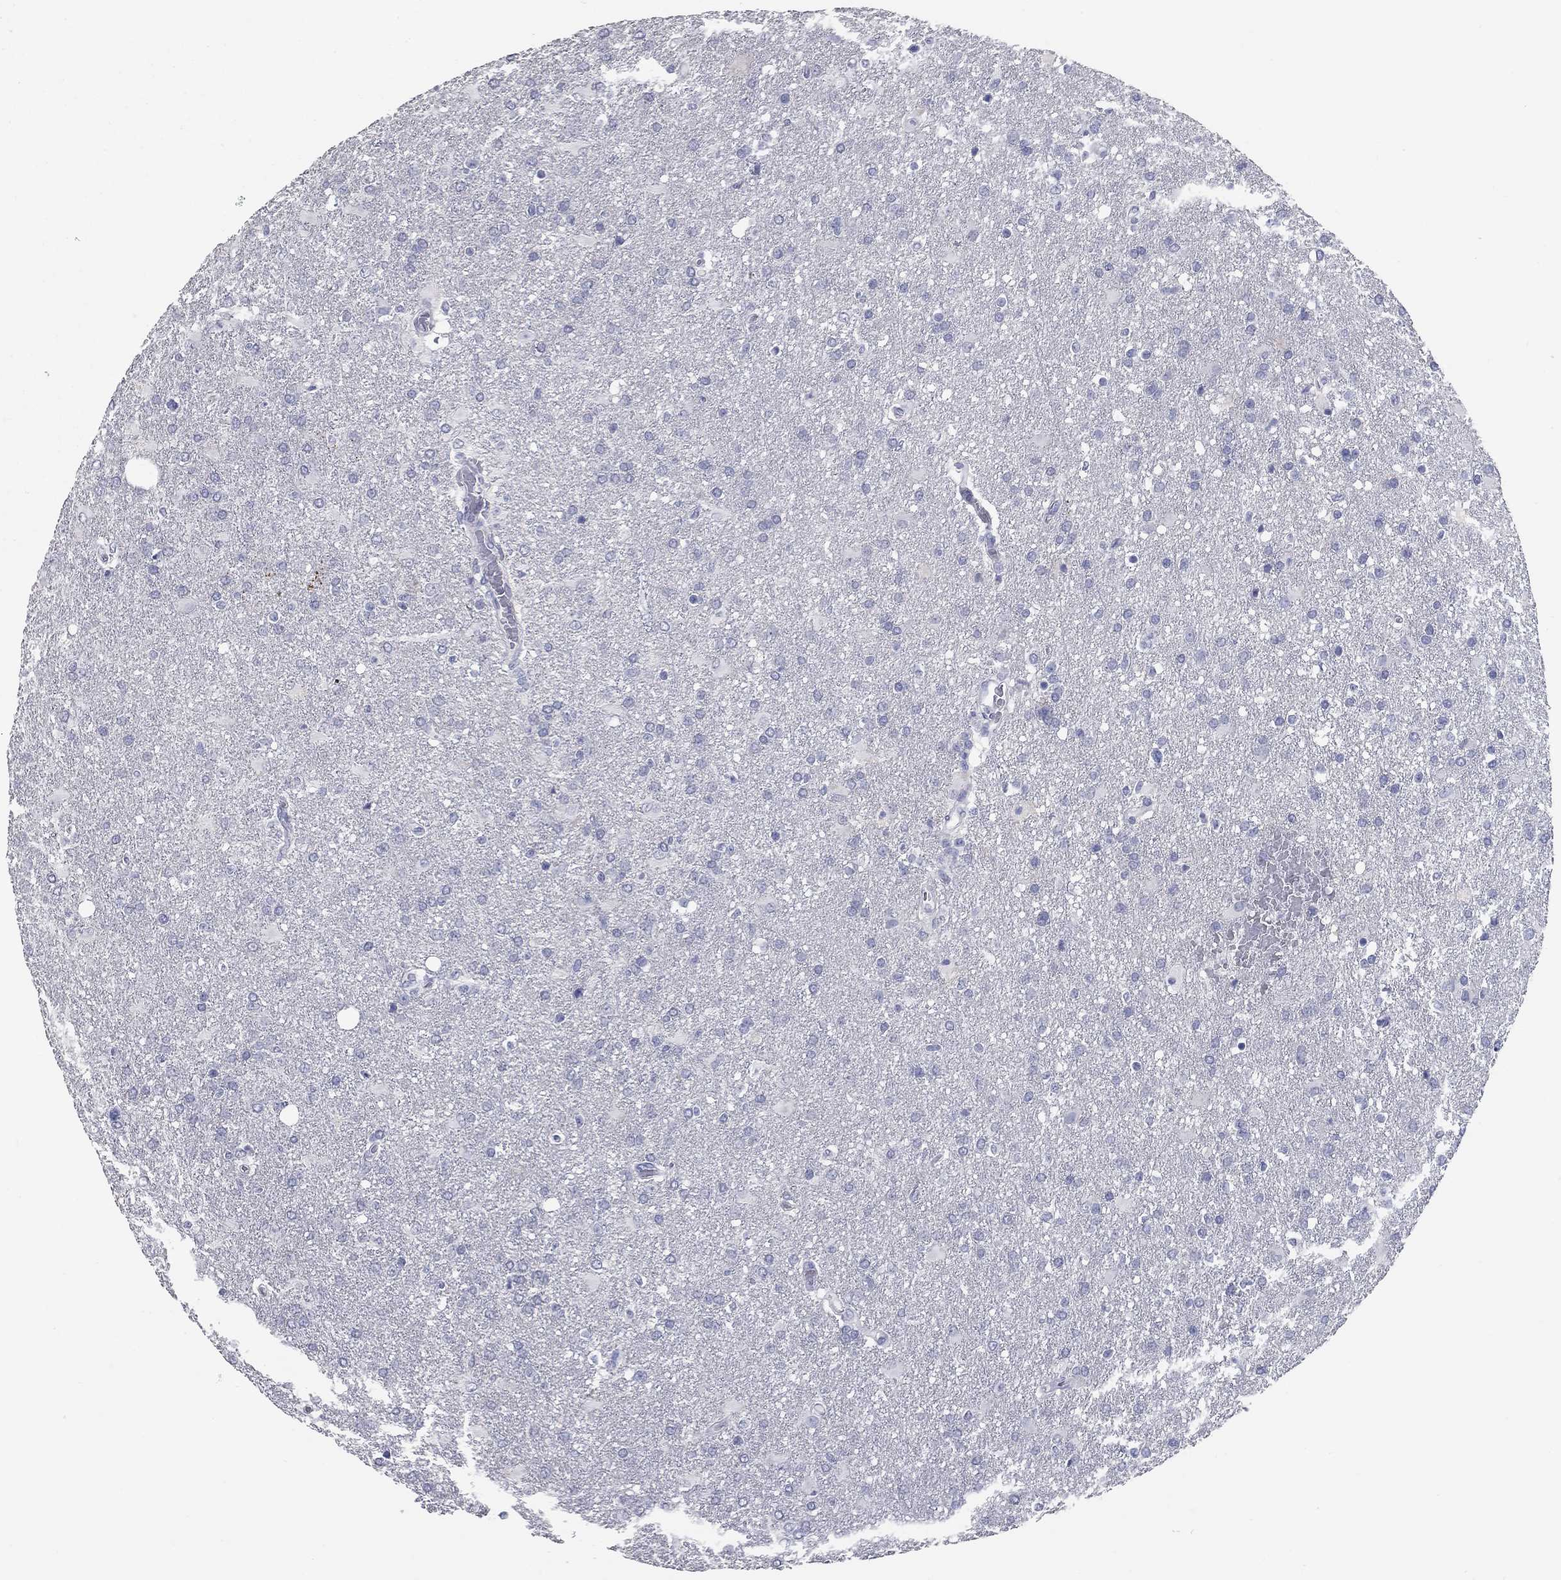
{"staining": {"intensity": "negative", "quantity": "none", "location": "none"}, "tissue": "glioma", "cell_type": "Tumor cells", "image_type": "cancer", "snomed": [{"axis": "morphology", "description": "Glioma, malignant, High grade"}, {"axis": "topography", "description": "Brain"}], "caption": "High magnification brightfield microscopy of glioma stained with DAB (3,3'-diaminobenzidine) (brown) and counterstained with hematoxylin (blue): tumor cells show no significant positivity.", "gene": "TAC1", "patient": {"sex": "male", "age": 68}}